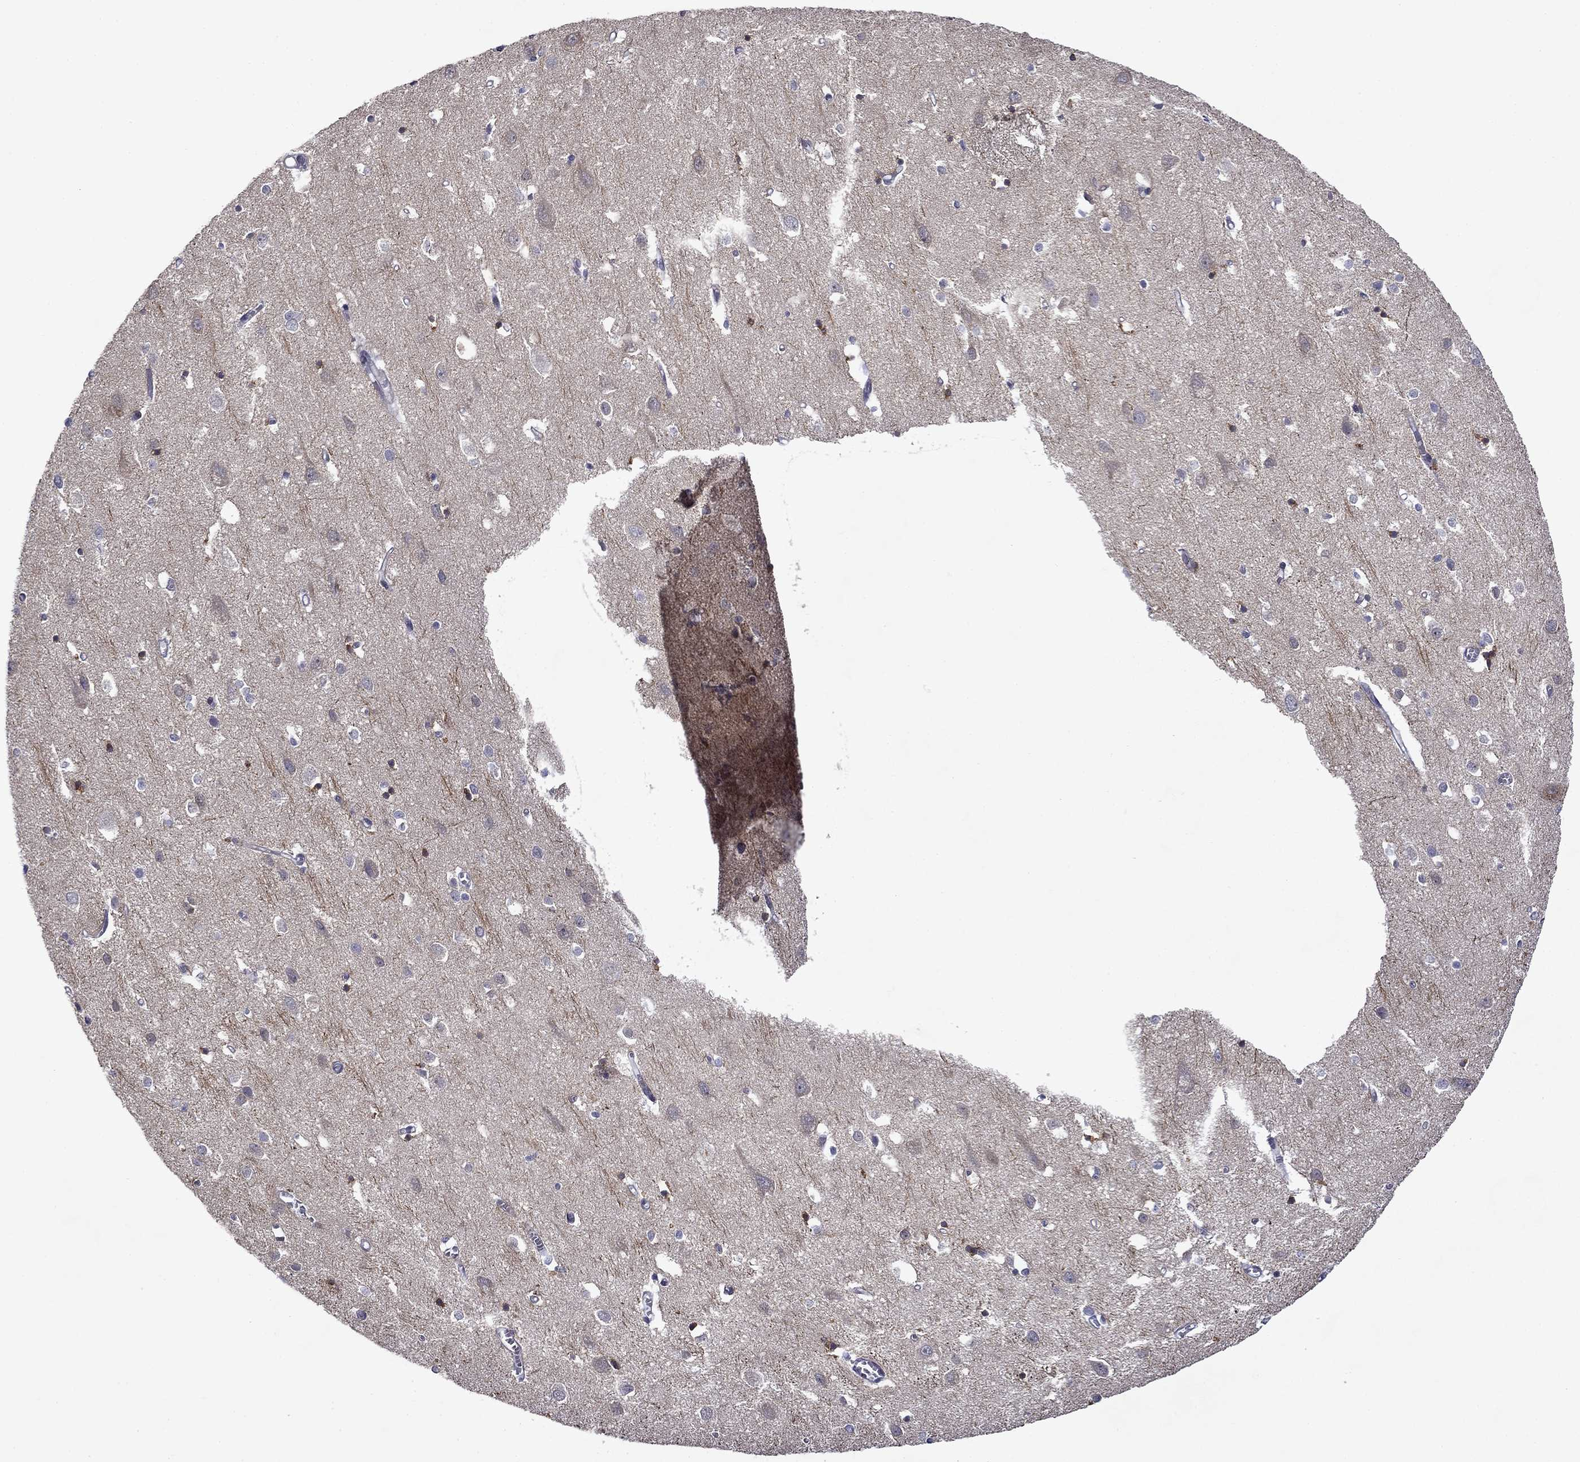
{"staining": {"intensity": "negative", "quantity": "none", "location": "none"}, "tissue": "cerebral cortex", "cell_type": "Endothelial cells", "image_type": "normal", "snomed": [{"axis": "morphology", "description": "Normal tissue, NOS"}, {"axis": "topography", "description": "Cerebral cortex"}], "caption": "Human cerebral cortex stained for a protein using IHC demonstrates no positivity in endothelial cells.", "gene": "B3GAT1", "patient": {"sex": "male", "age": 70}}